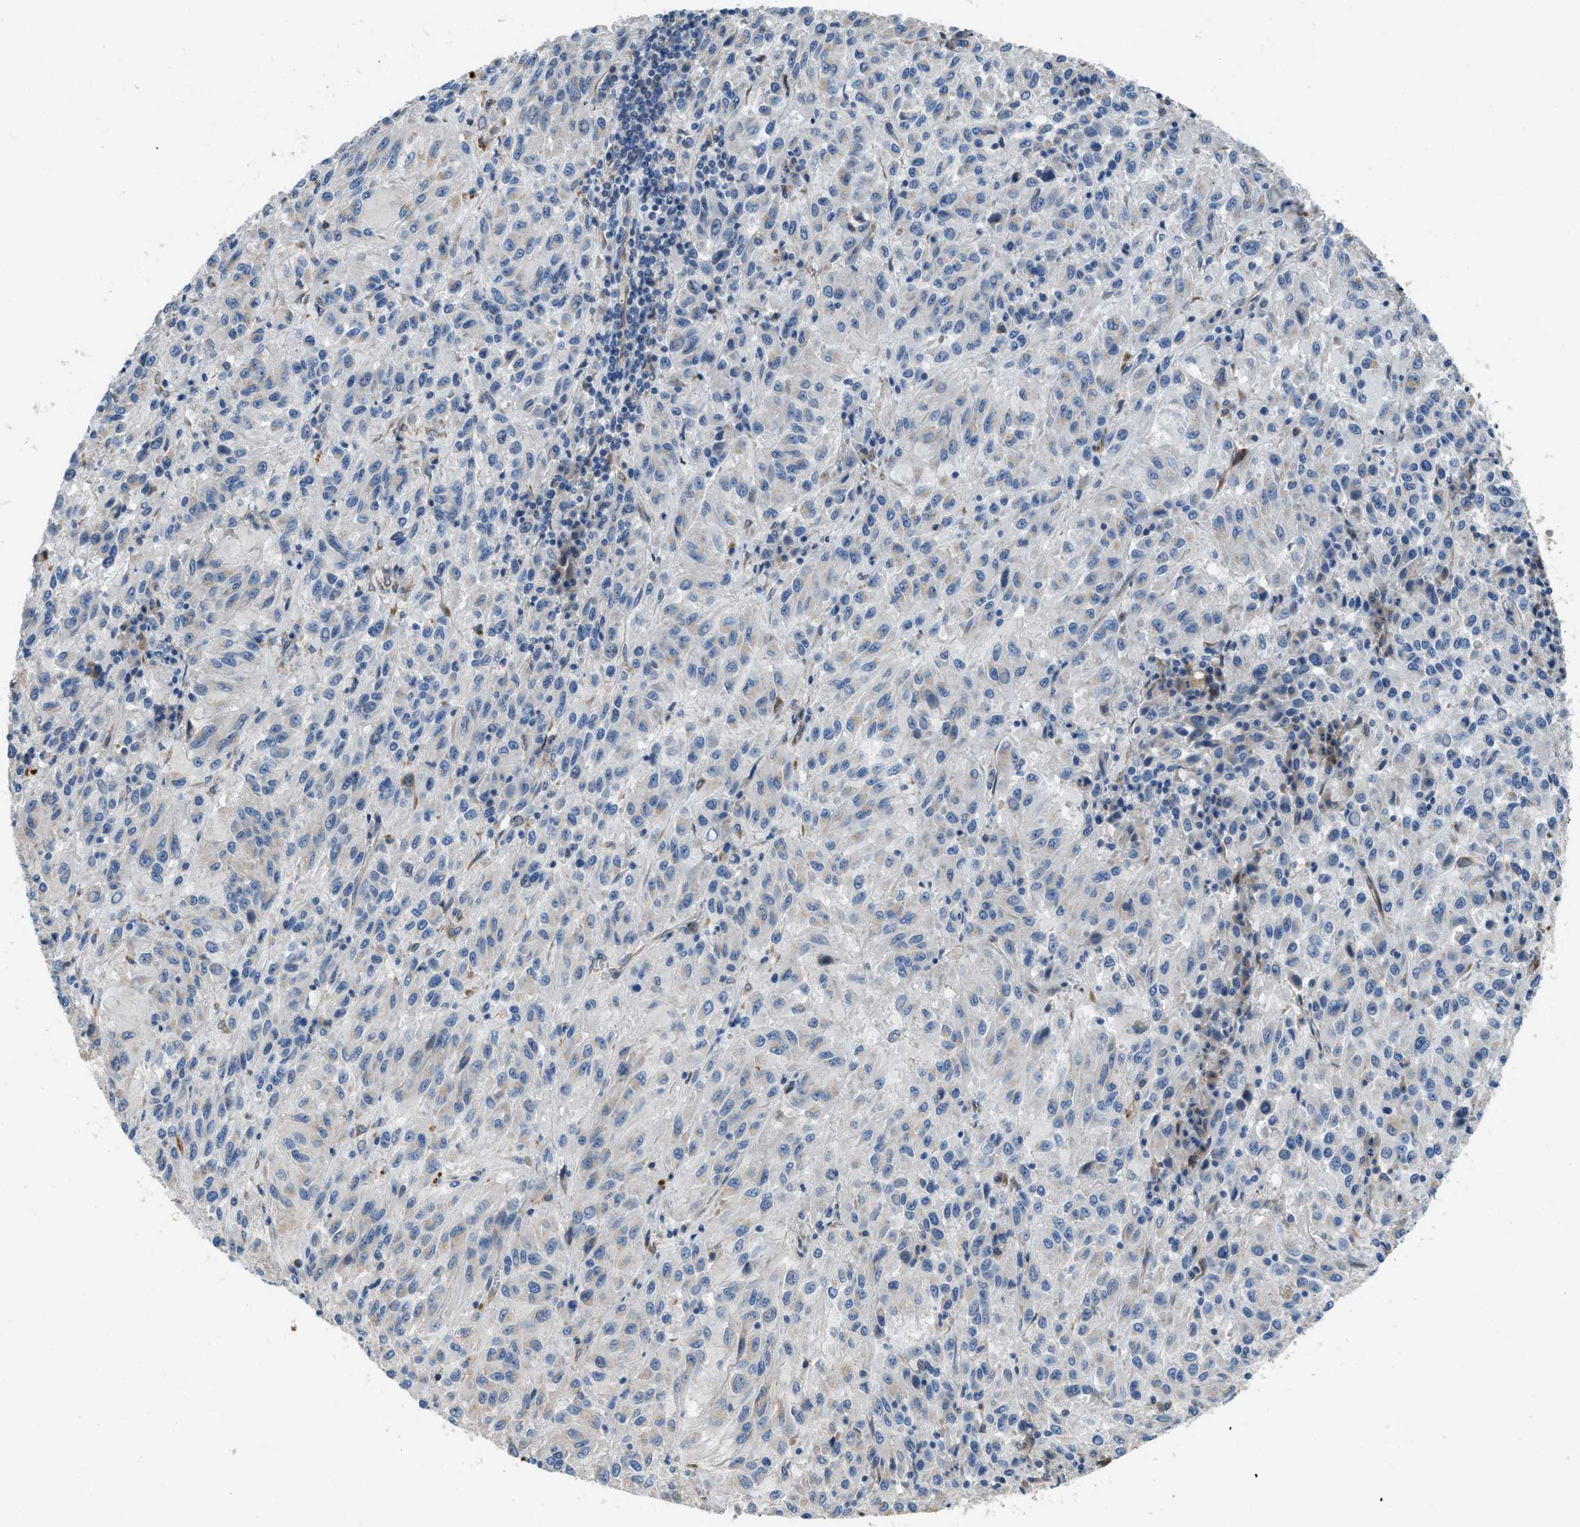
{"staining": {"intensity": "negative", "quantity": "none", "location": "none"}, "tissue": "melanoma", "cell_type": "Tumor cells", "image_type": "cancer", "snomed": [{"axis": "morphology", "description": "Malignant melanoma, Metastatic site"}, {"axis": "topography", "description": "Lung"}], "caption": "Immunohistochemical staining of malignant melanoma (metastatic site) shows no significant expression in tumor cells. (IHC, brightfield microscopy, high magnification).", "gene": "GGCX", "patient": {"sex": "male", "age": 64}}